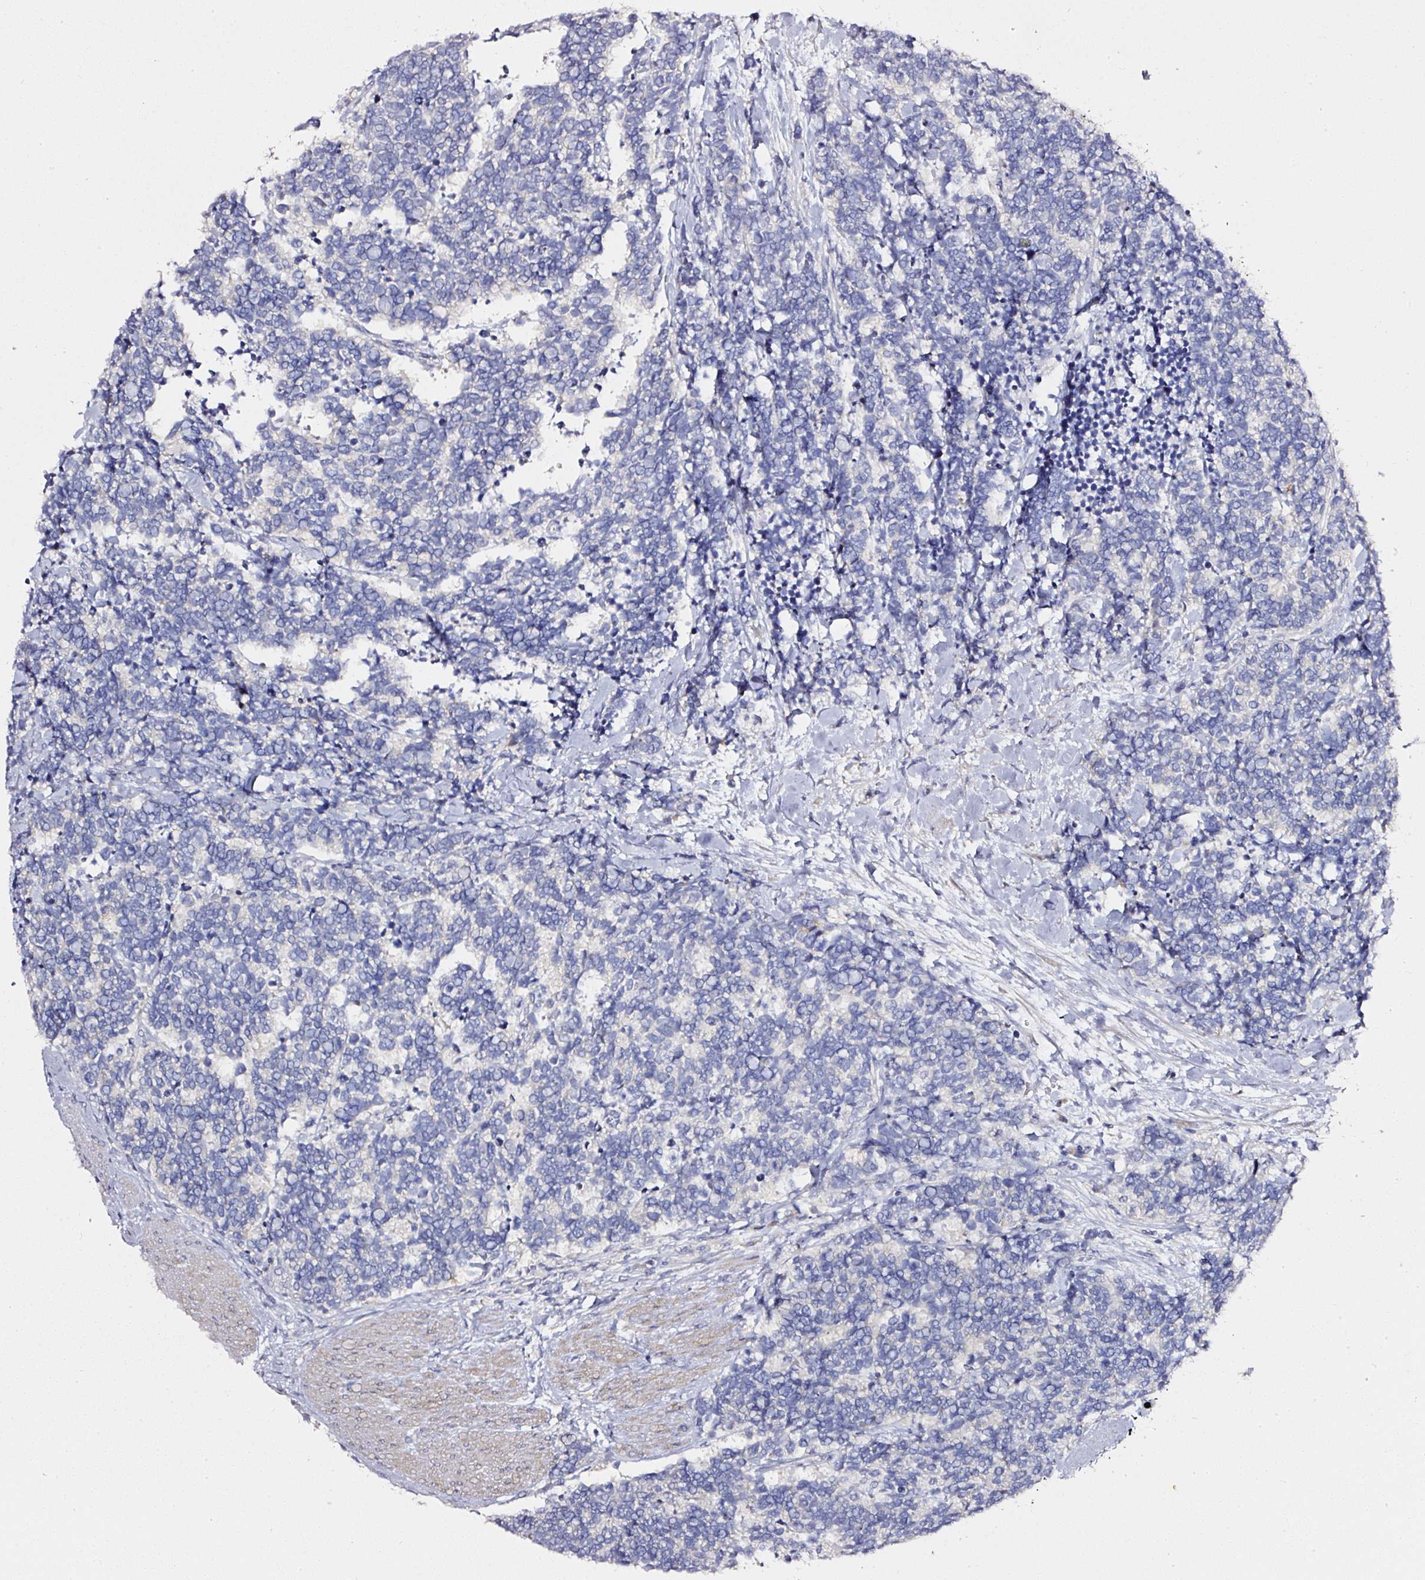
{"staining": {"intensity": "negative", "quantity": "none", "location": "none"}, "tissue": "carcinoid", "cell_type": "Tumor cells", "image_type": "cancer", "snomed": [{"axis": "morphology", "description": "Carcinoma, NOS"}, {"axis": "morphology", "description": "Carcinoid, malignant, NOS"}, {"axis": "topography", "description": "Prostate"}], "caption": "This is an immunohistochemistry (IHC) micrograph of carcinoid. There is no positivity in tumor cells.", "gene": "PDXDC1", "patient": {"sex": "male", "age": 57}}